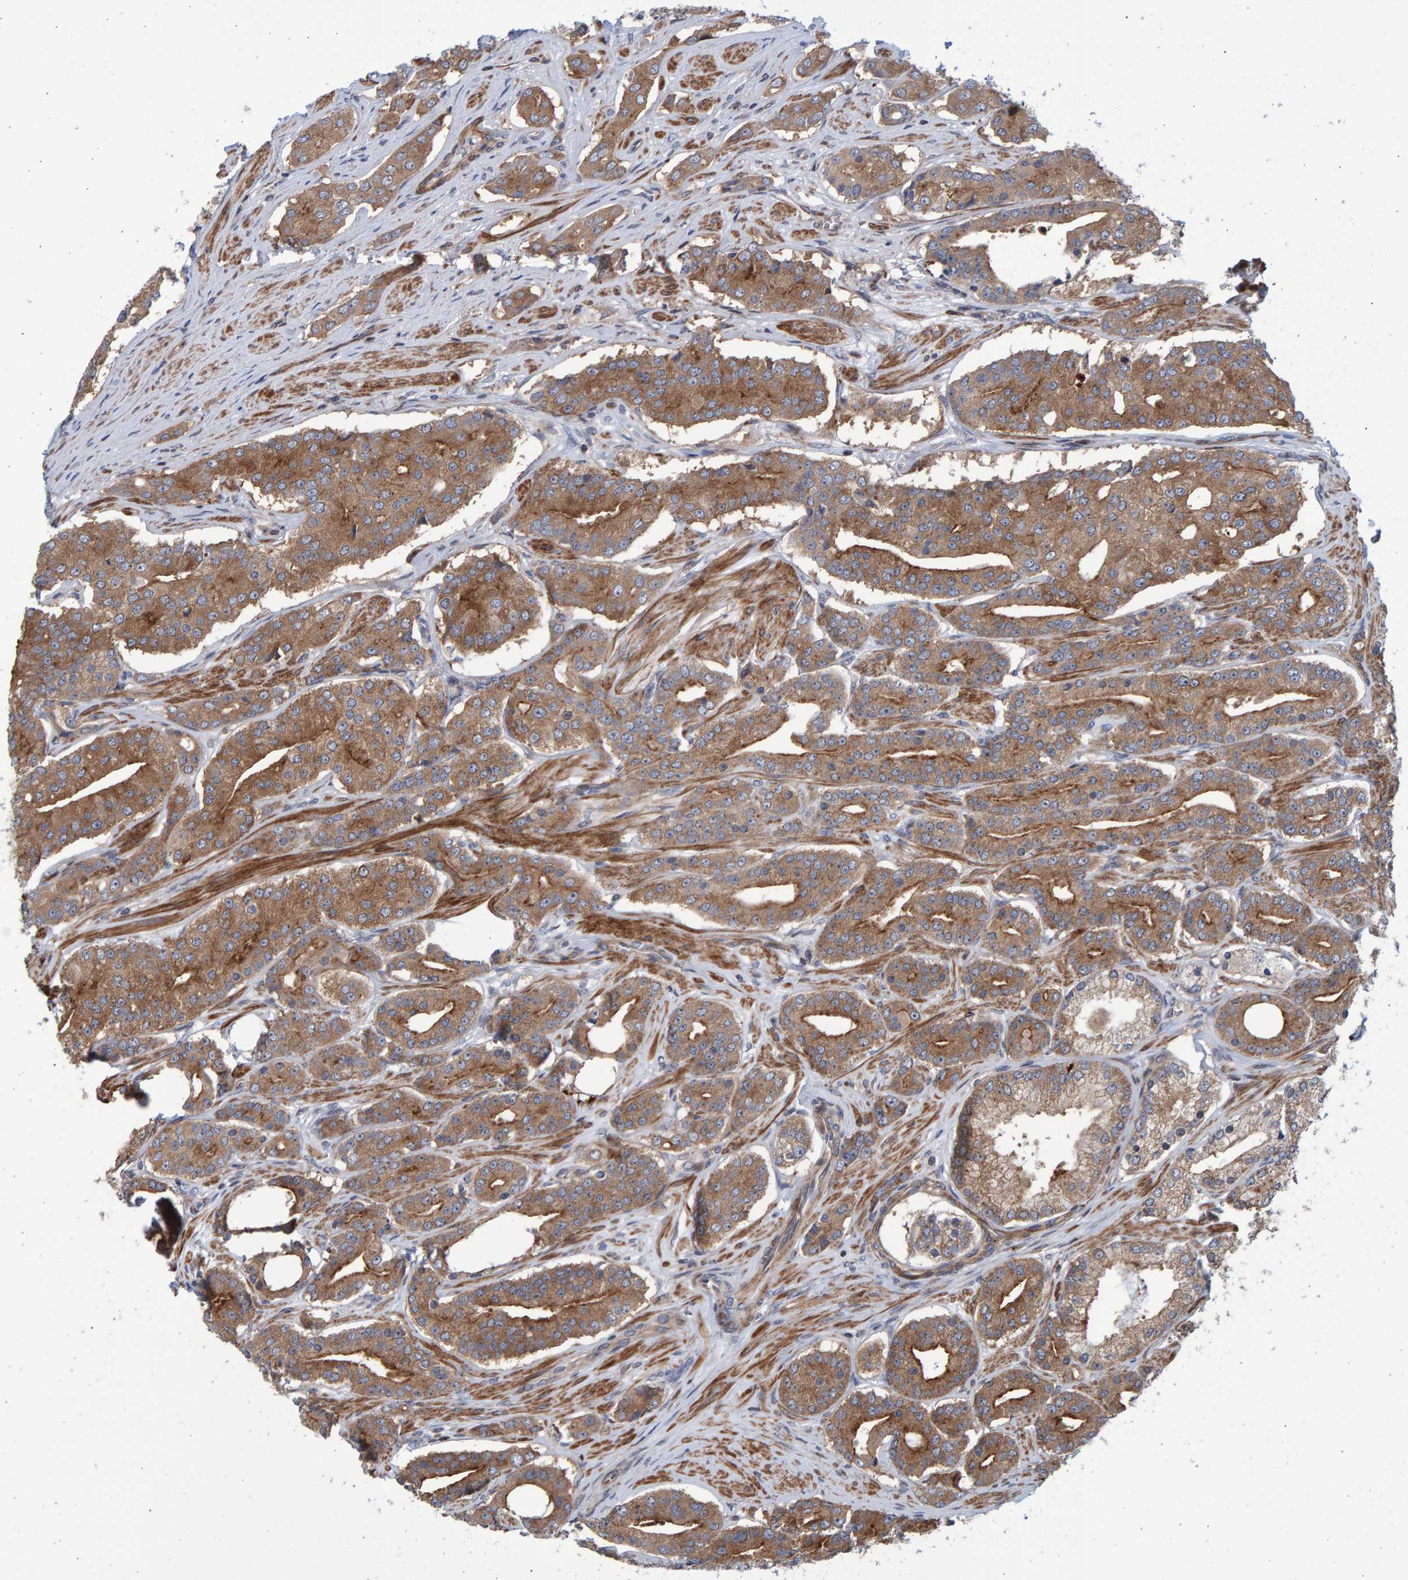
{"staining": {"intensity": "moderate", "quantity": ">75%", "location": "cytoplasmic/membranous"}, "tissue": "prostate cancer", "cell_type": "Tumor cells", "image_type": "cancer", "snomed": [{"axis": "morphology", "description": "Adenocarcinoma, High grade"}, {"axis": "topography", "description": "Prostate"}], "caption": "About >75% of tumor cells in human prostate cancer display moderate cytoplasmic/membranous protein expression as visualized by brown immunohistochemical staining.", "gene": "LRBA", "patient": {"sex": "male", "age": 71}}